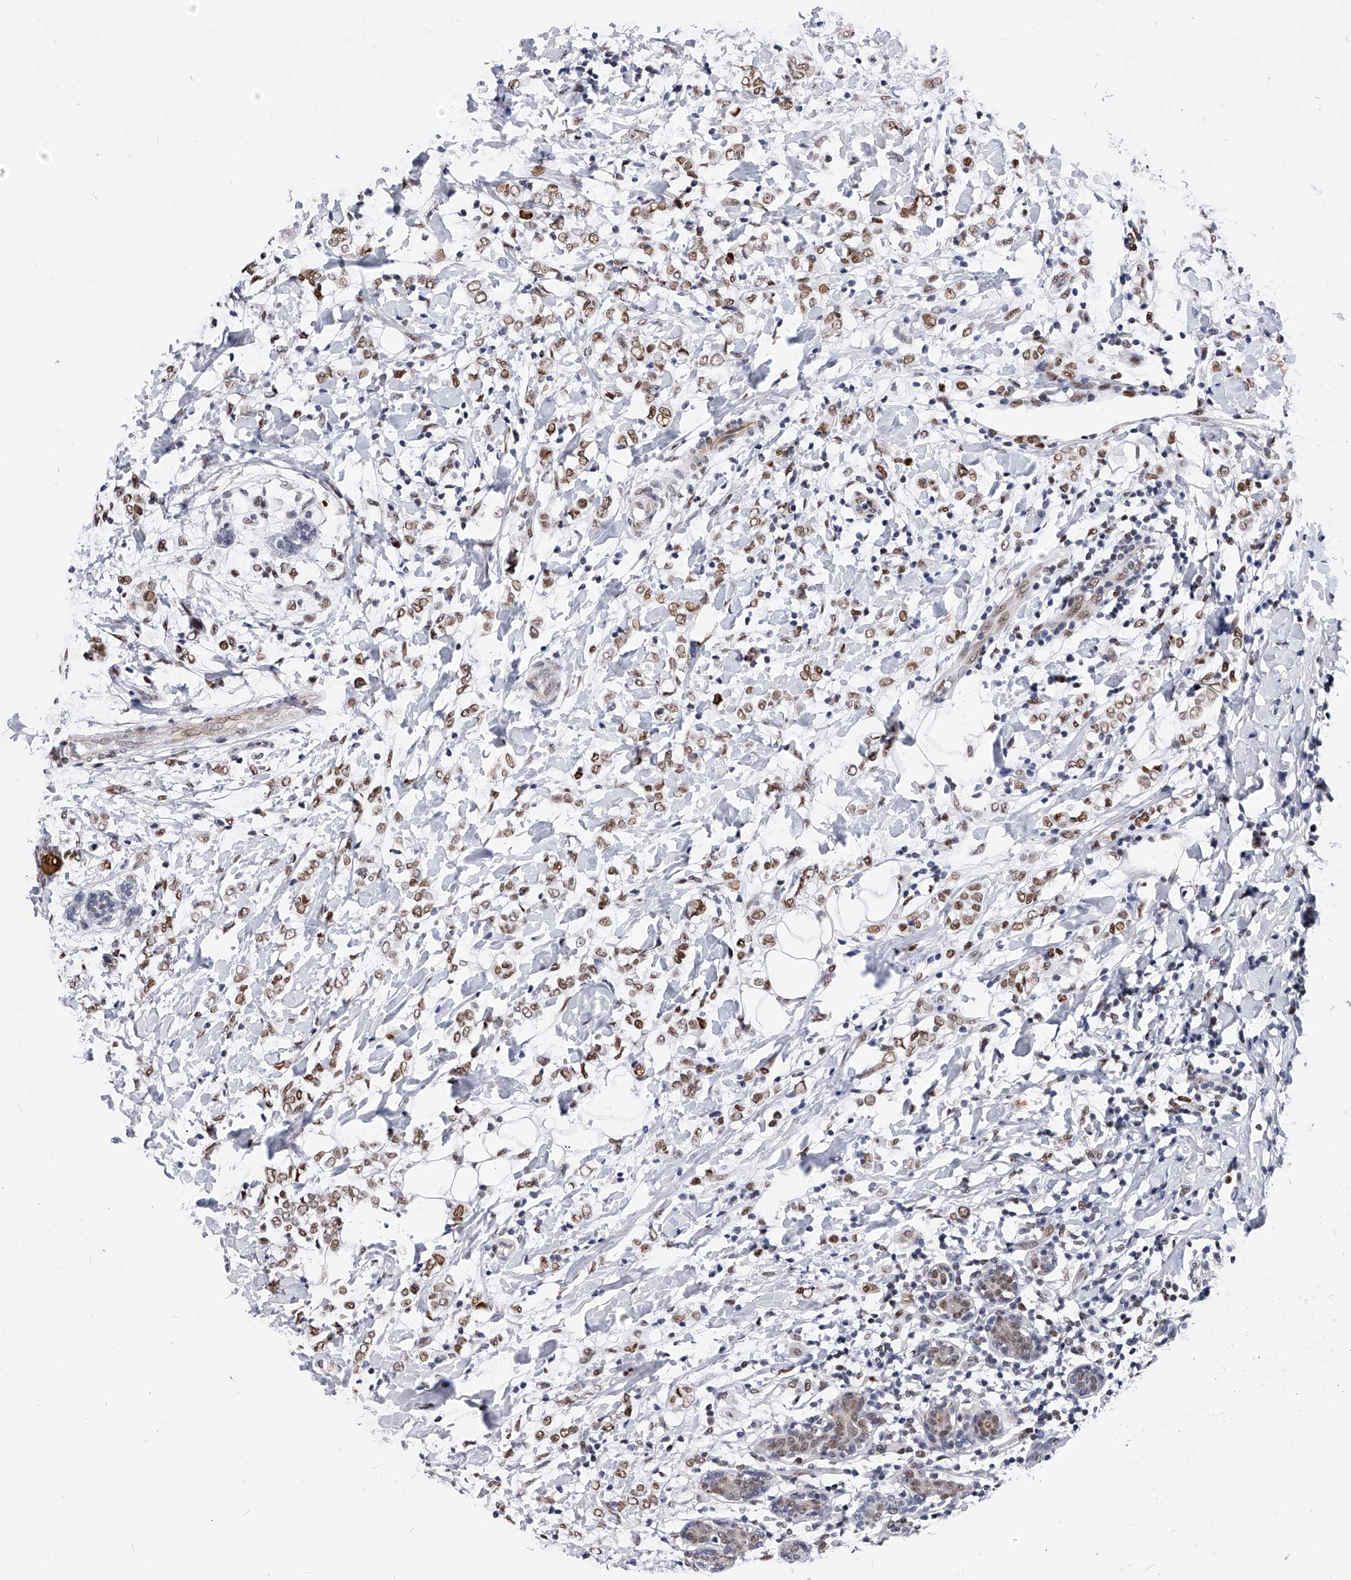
{"staining": {"intensity": "moderate", "quantity": ">75%", "location": "nuclear"}, "tissue": "breast cancer", "cell_type": "Tumor cells", "image_type": "cancer", "snomed": [{"axis": "morphology", "description": "Normal tissue, NOS"}, {"axis": "morphology", "description": "Lobular carcinoma"}, {"axis": "topography", "description": "Breast"}], "caption": "Immunohistochemistry image of neoplastic tissue: human breast lobular carcinoma stained using immunohistochemistry reveals medium levels of moderate protein expression localized specifically in the nuclear of tumor cells, appearing as a nuclear brown color.", "gene": "TESK2", "patient": {"sex": "female", "age": 47}}